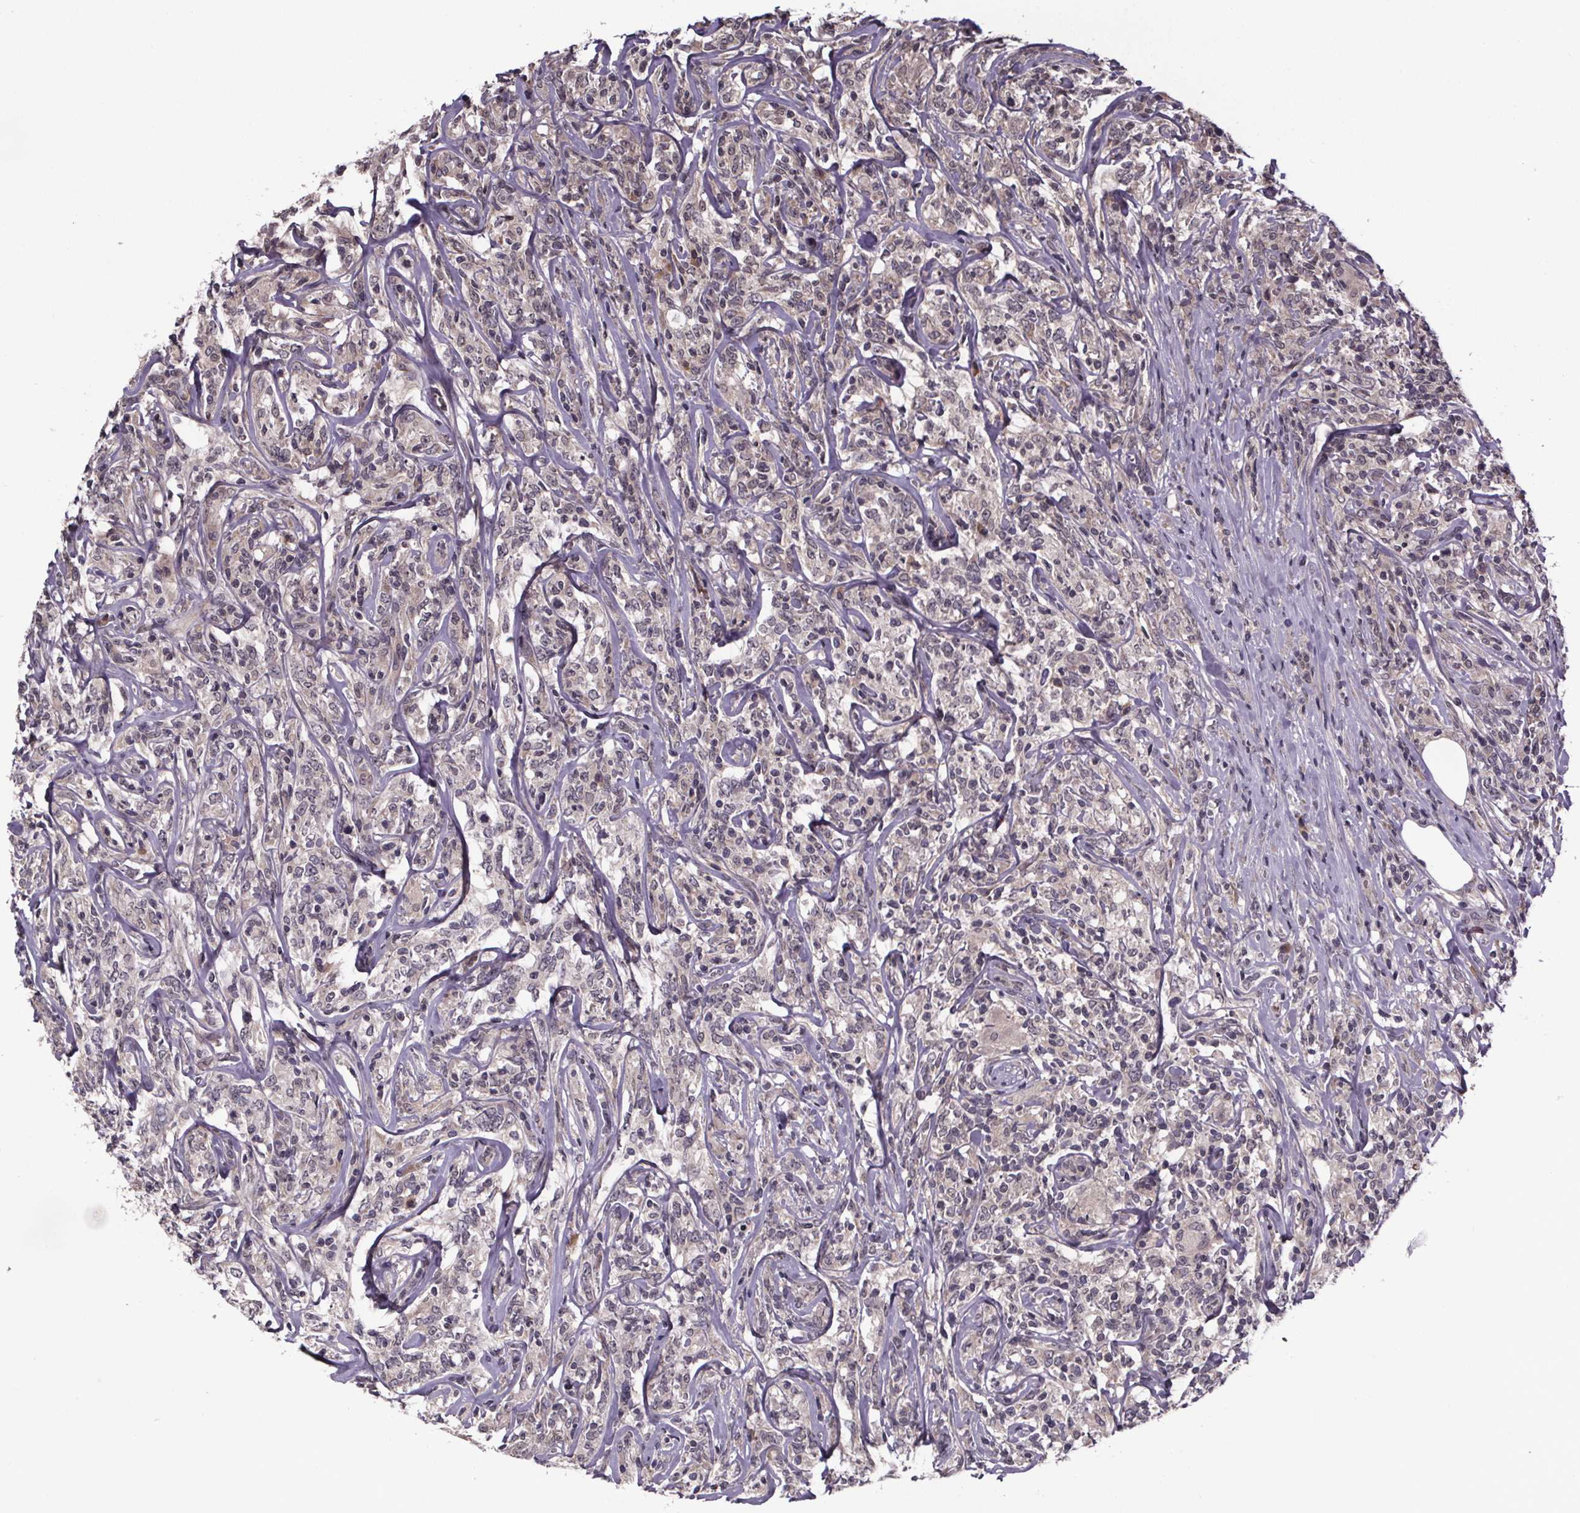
{"staining": {"intensity": "weak", "quantity": "25%-75%", "location": "cytoplasmic/membranous"}, "tissue": "lymphoma", "cell_type": "Tumor cells", "image_type": "cancer", "snomed": [{"axis": "morphology", "description": "Malignant lymphoma, non-Hodgkin's type, High grade"}, {"axis": "topography", "description": "Lymph node"}], "caption": "Lymphoma stained with a brown dye reveals weak cytoplasmic/membranous positive expression in approximately 25%-75% of tumor cells.", "gene": "SAT1", "patient": {"sex": "female", "age": 84}}